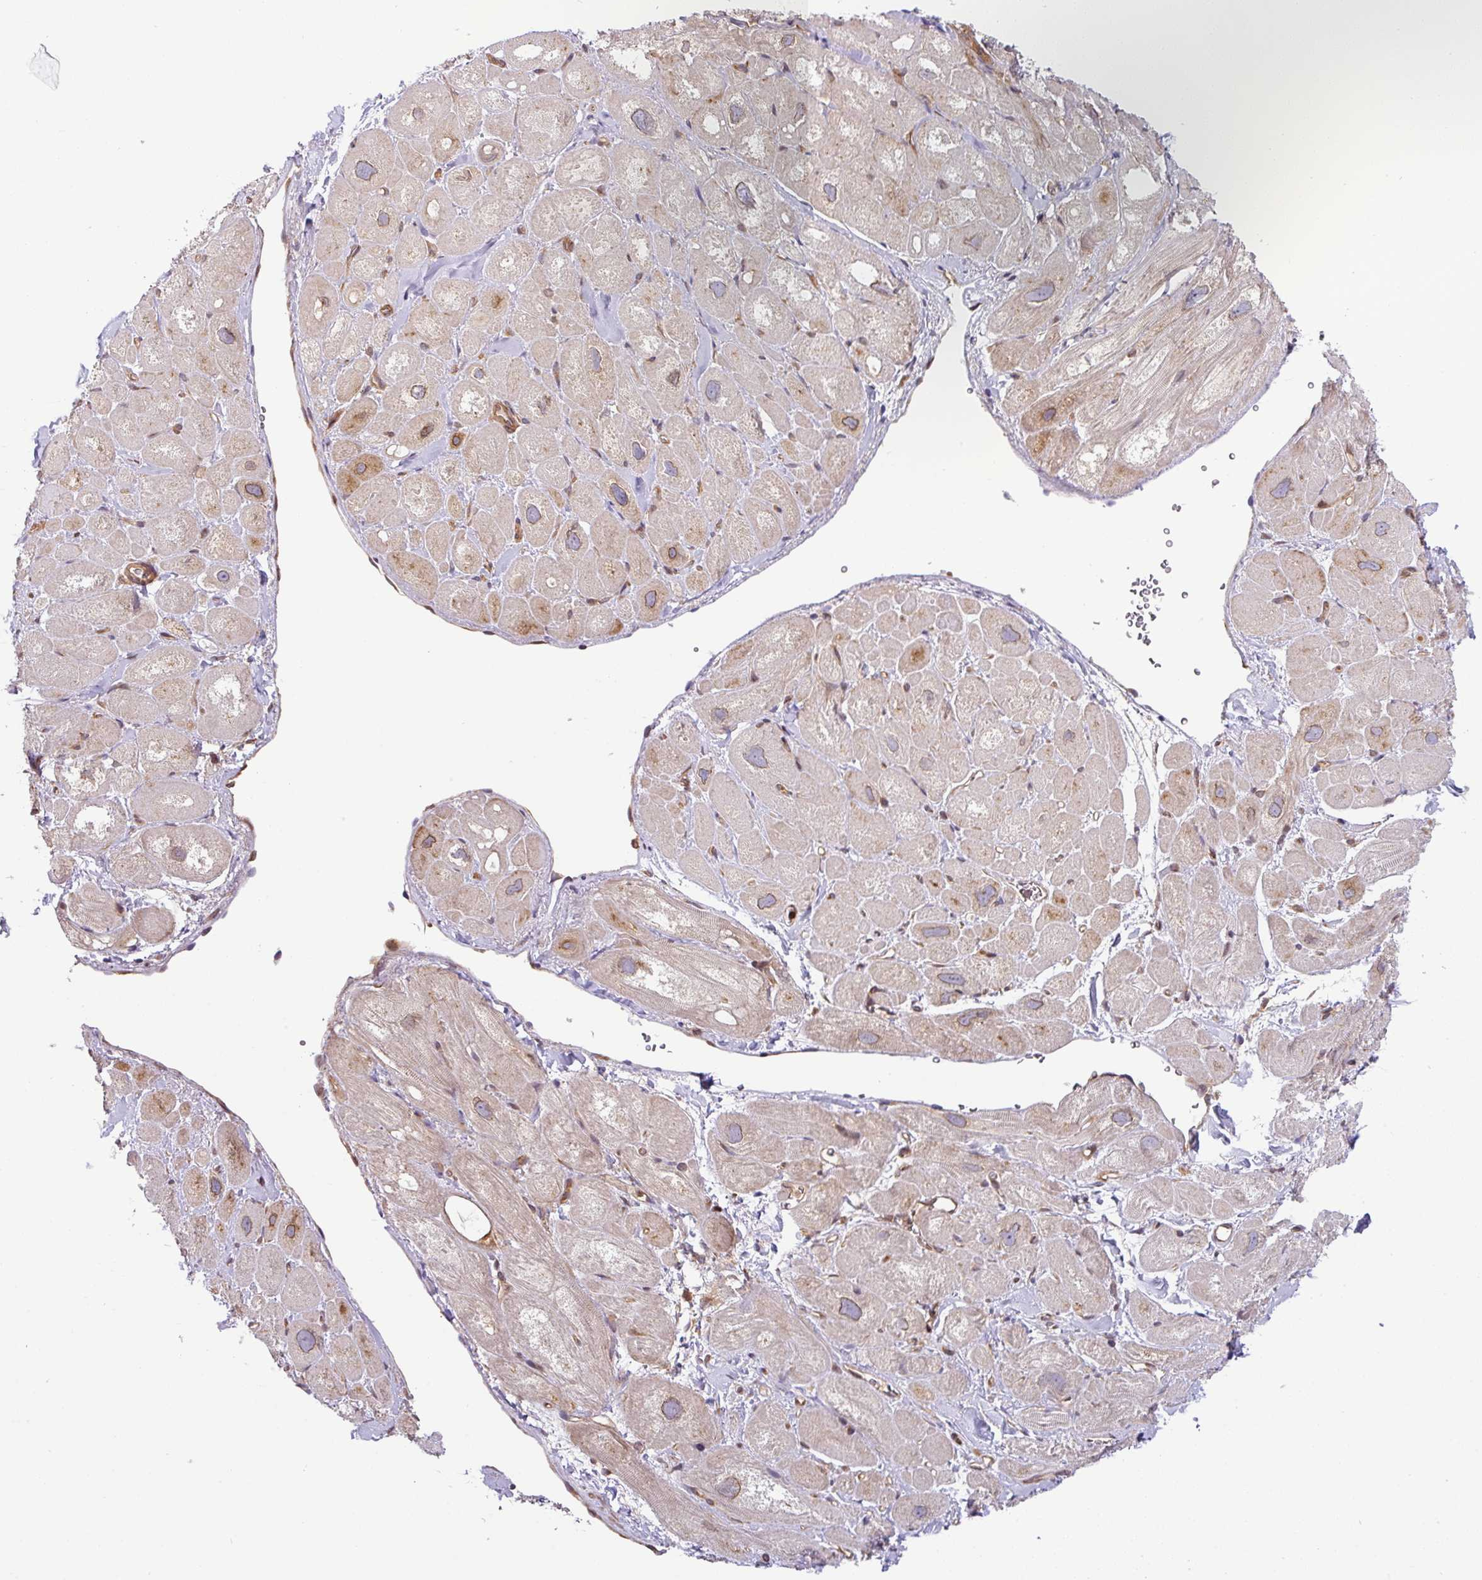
{"staining": {"intensity": "weak", "quantity": "25%-75%", "location": "cytoplasmic/membranous"}, "tissue": "heart muscle", "cell_type": "Cardiomyocytes", "image_type": "normal", "snomed": [{"axis": "morphology", "description": "Normal tissue, NOS"}, {"axis": "topography", "description": "Heart"}], "caption": "High-power microscopy captured an IHC image of normal heart muscle, revealing weak cytoplasmic/membranous expression in about 25%-75% of cardiomyocytes.", "gene": "SHB", "patient": {"sex": "male", "age": 49}}